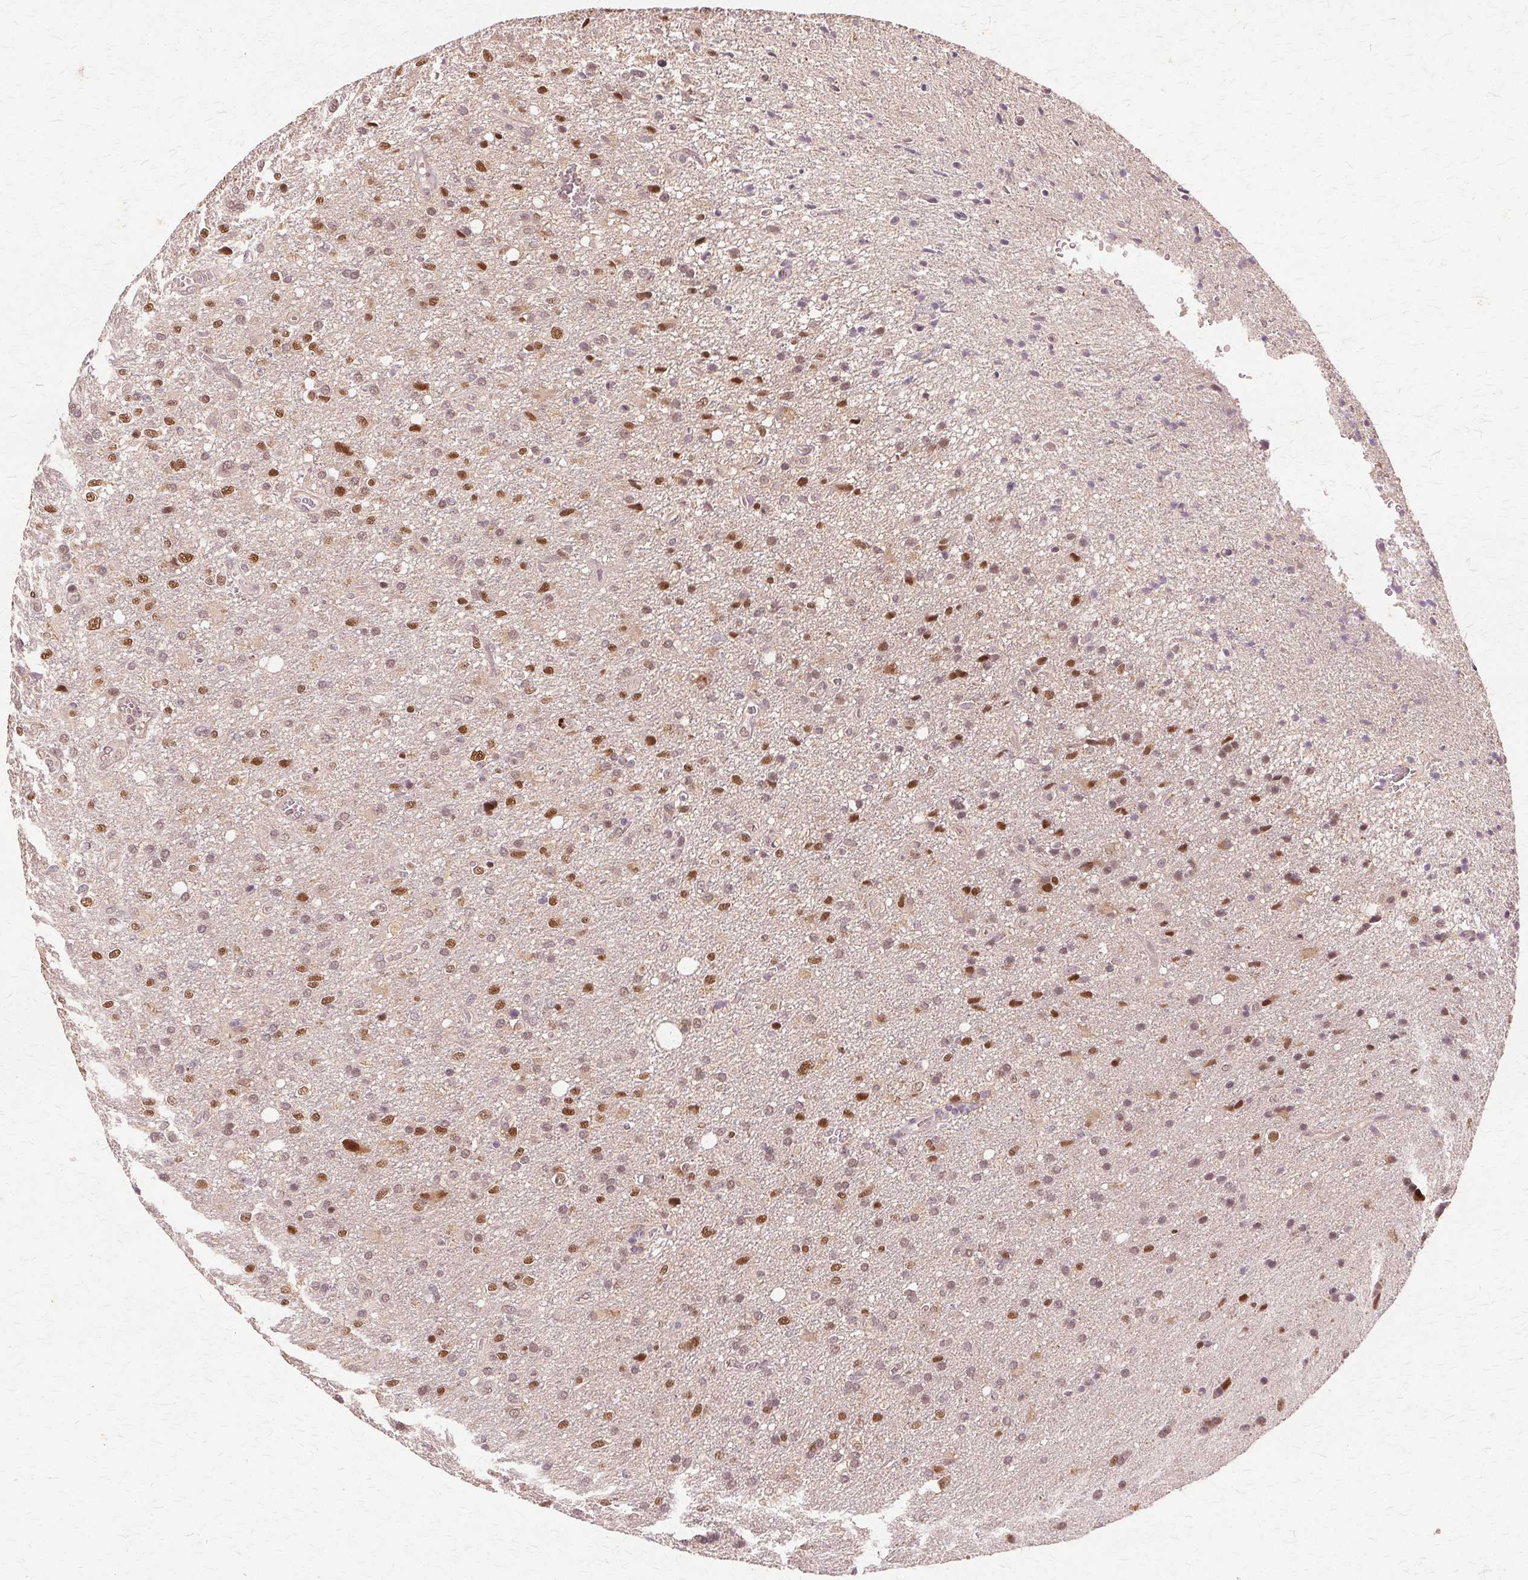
{"staining": {"intensity": "strong", "quantity": "25%-75%", "location": "nuclear"}, "tissue": "glioma", "cell_type": "Tumor cells", "image_type": "cancer", "snomed": [{"axis": "morphology", "description": "Glioma, malignant, Low grade"}, {"axis": "topography", "description": "Brain"}], "caption": "Glioma stained with immunohistochemistry (IHC) exhibits strong nuclear positivity in about 25%-75% of tumor cells.", "gene": "PRMT5", "patient": {"sex": "male", "age": 66}}